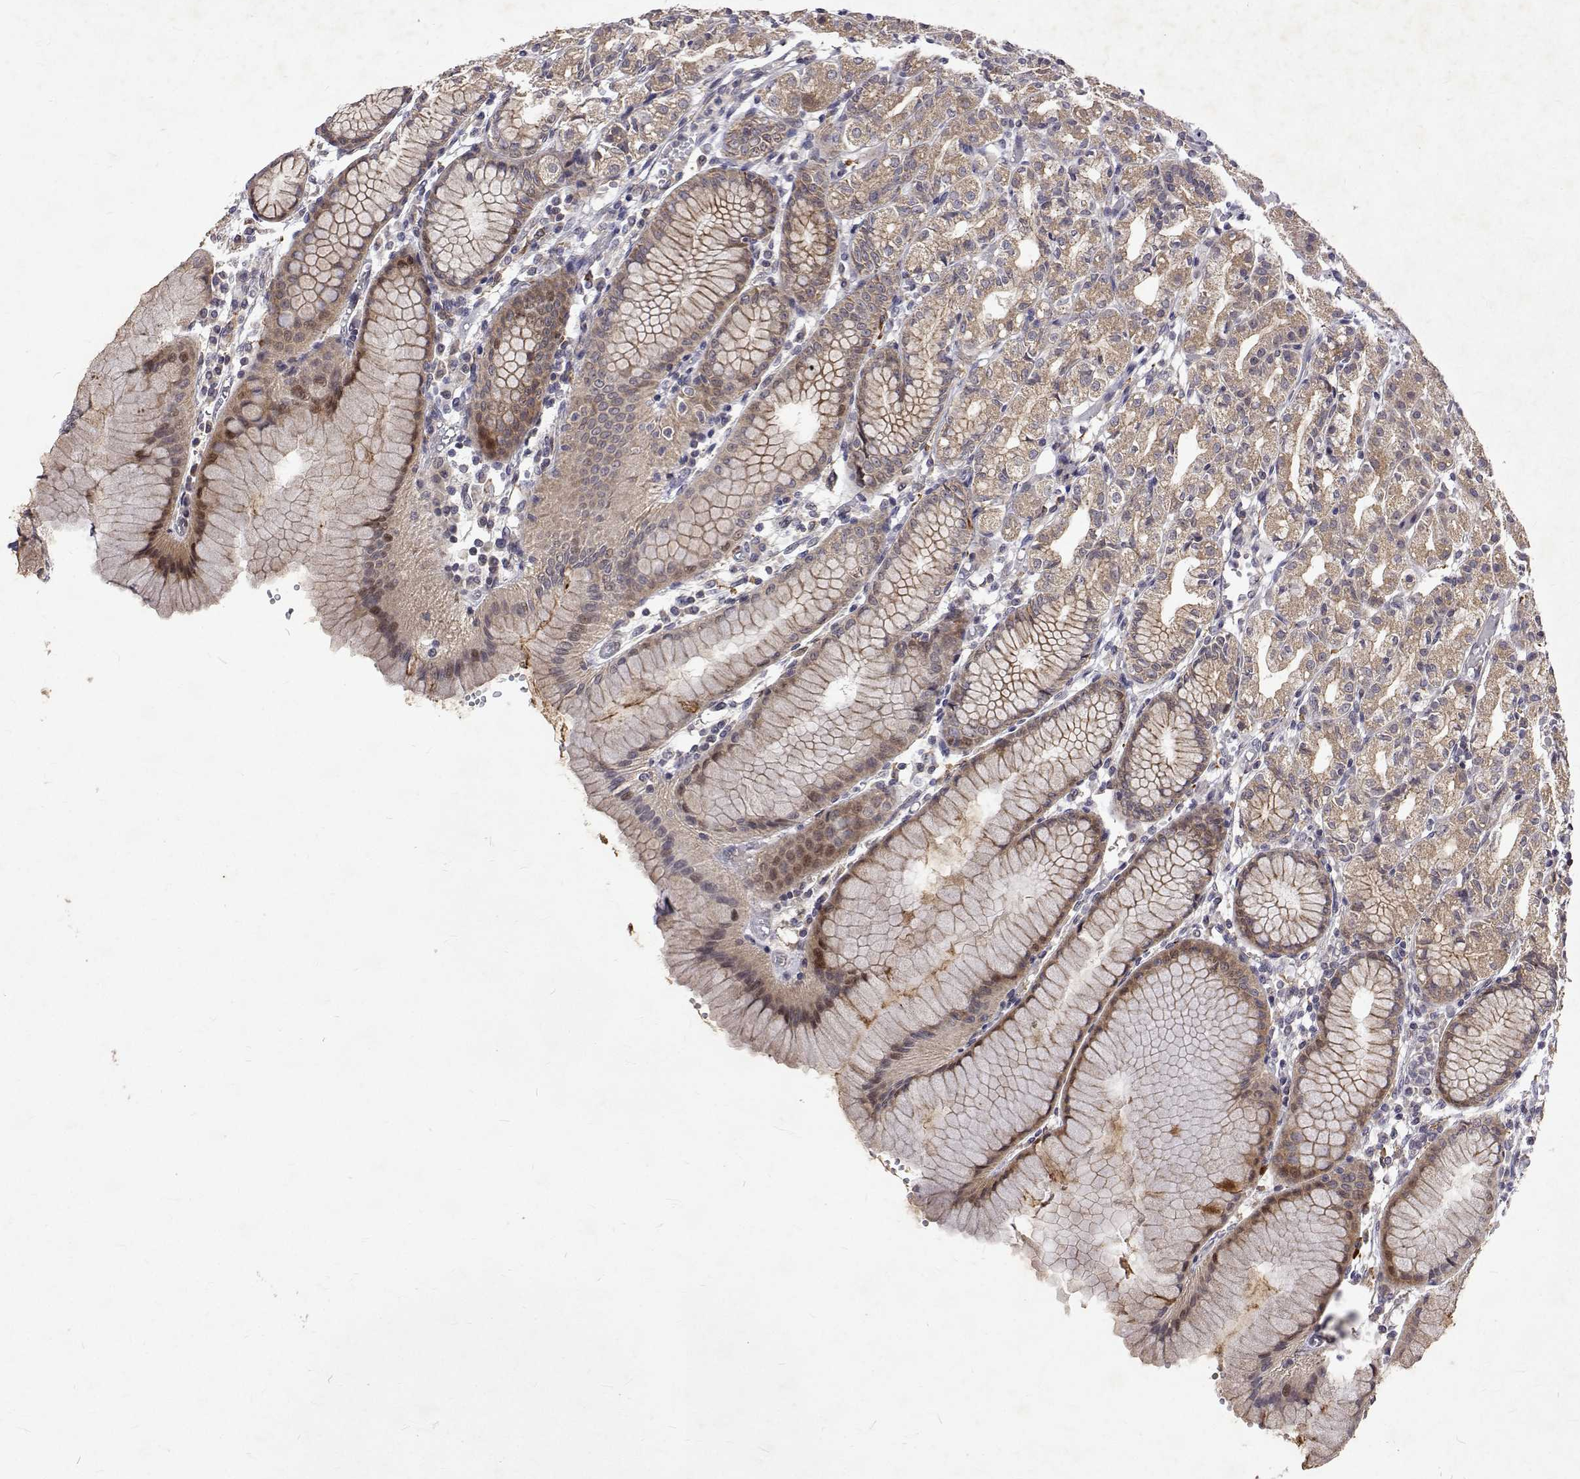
{"staining": {"intensity": "weak", "quantity": "25%-75%", "location": "cytoplasmic/membranous"}, "tissue": "stomach", "cell_type": "Glandular cells", "image_type": "normal", "snomed": [{"axis": "morphology", "description": "Normal tissue, NOS"}, {"axis": "topography", "description": "Stomach"}], "caption": "About 25%-75% of glandular cells in normal stomach display weak cytoplasmic/membranous protein positivity as visualized by brown immunohistochemical staining.", "gene": "ALKBH8", "patient": {"sex": "female", "age": 57}}